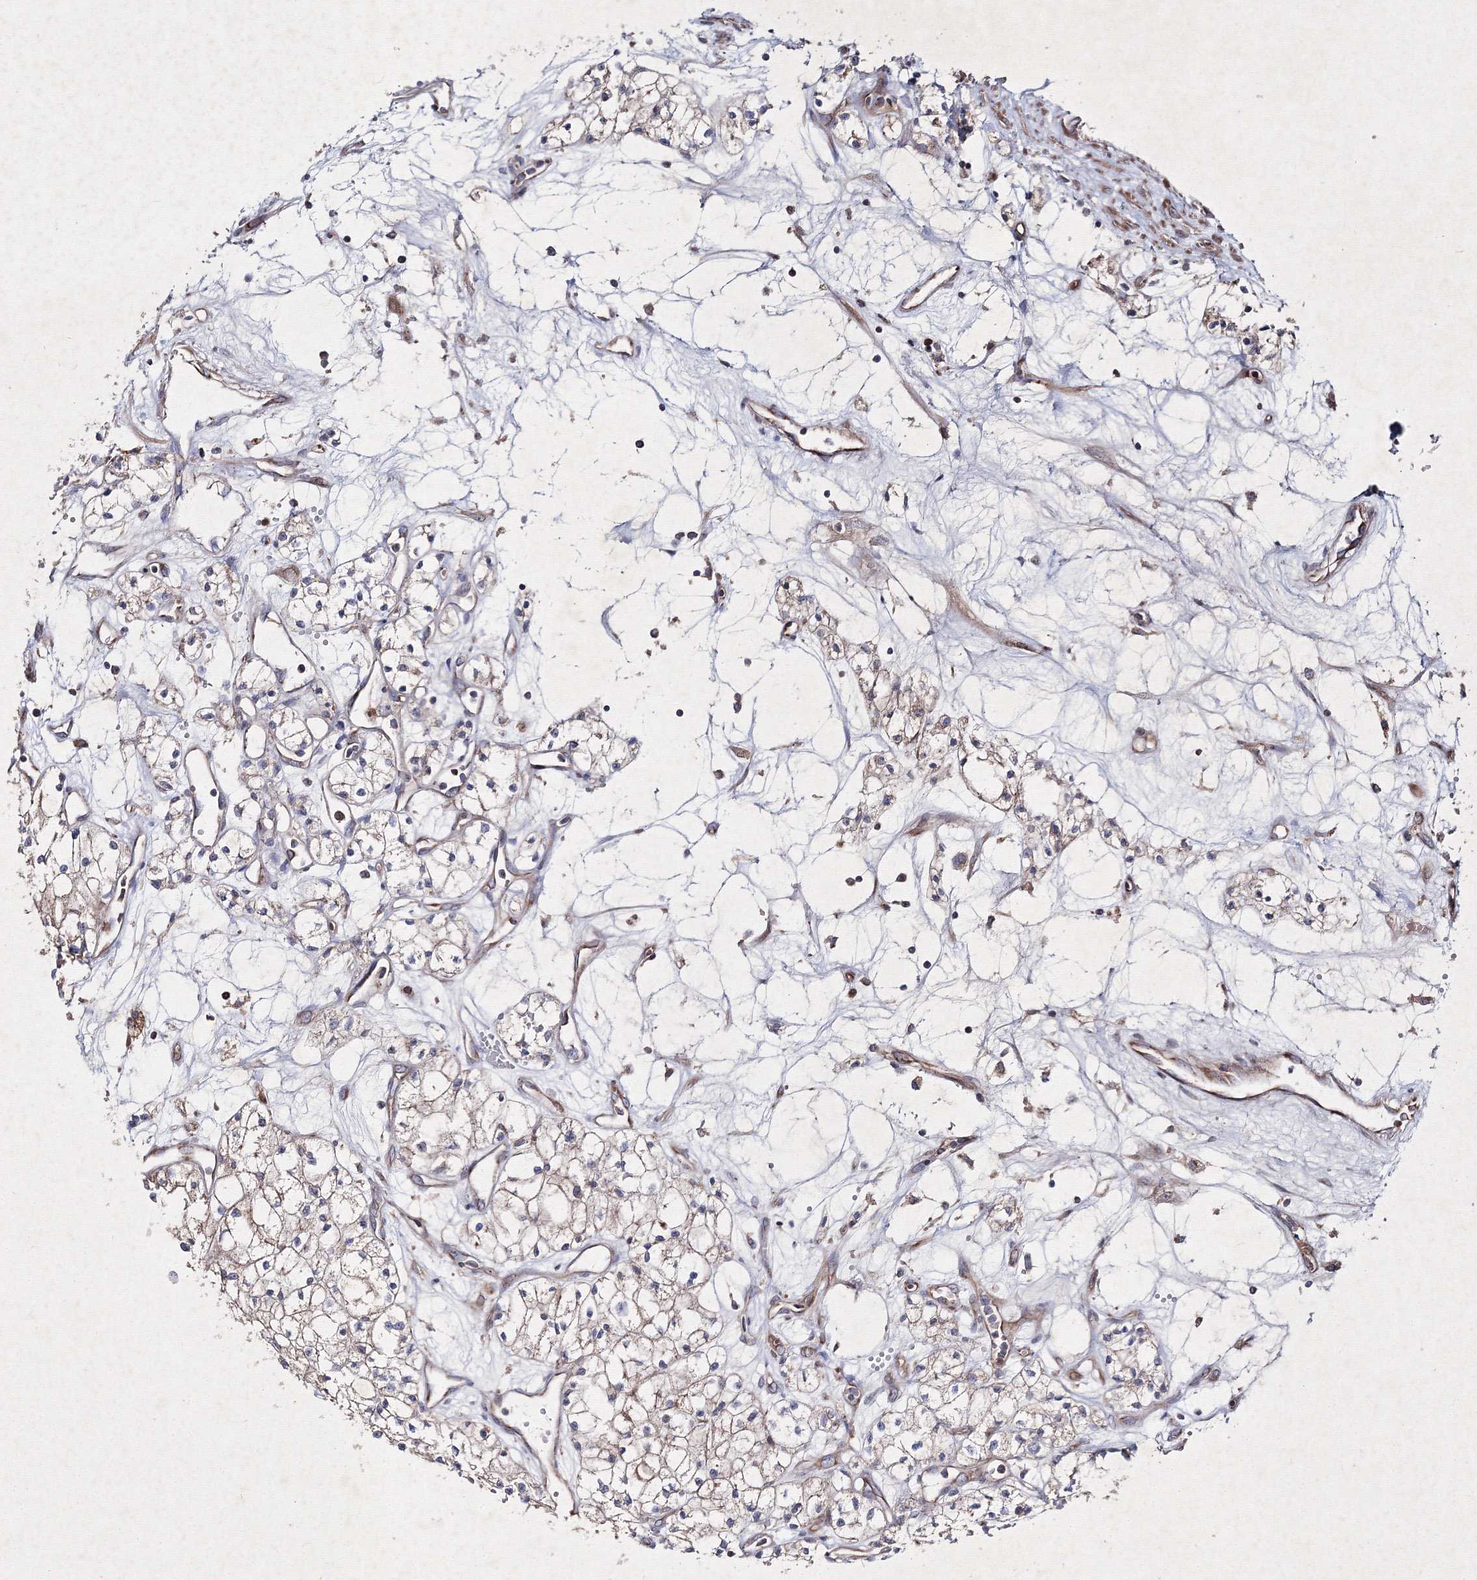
{"staining": {"intensity": "weak", "quantity": "25%-75%", "location": "cytoplasmic/membranous"}, "tissue": "renal cancer", "cell_type": "Tumor cells", "image_type": "cancer", "snomed": [{"axis": "morphology", "description": "Adenocarcinoma, NOS"}, {"axis": "topography", "description": "Kidney"}], "caption": "This is an image of IHC staining of adenocarcinoma (renal), which shows weak positivity in the cytoplasmic/membranous of tumor cells.", "gene": "GFM1", "patient": {"sex": "male", "age": 59}}